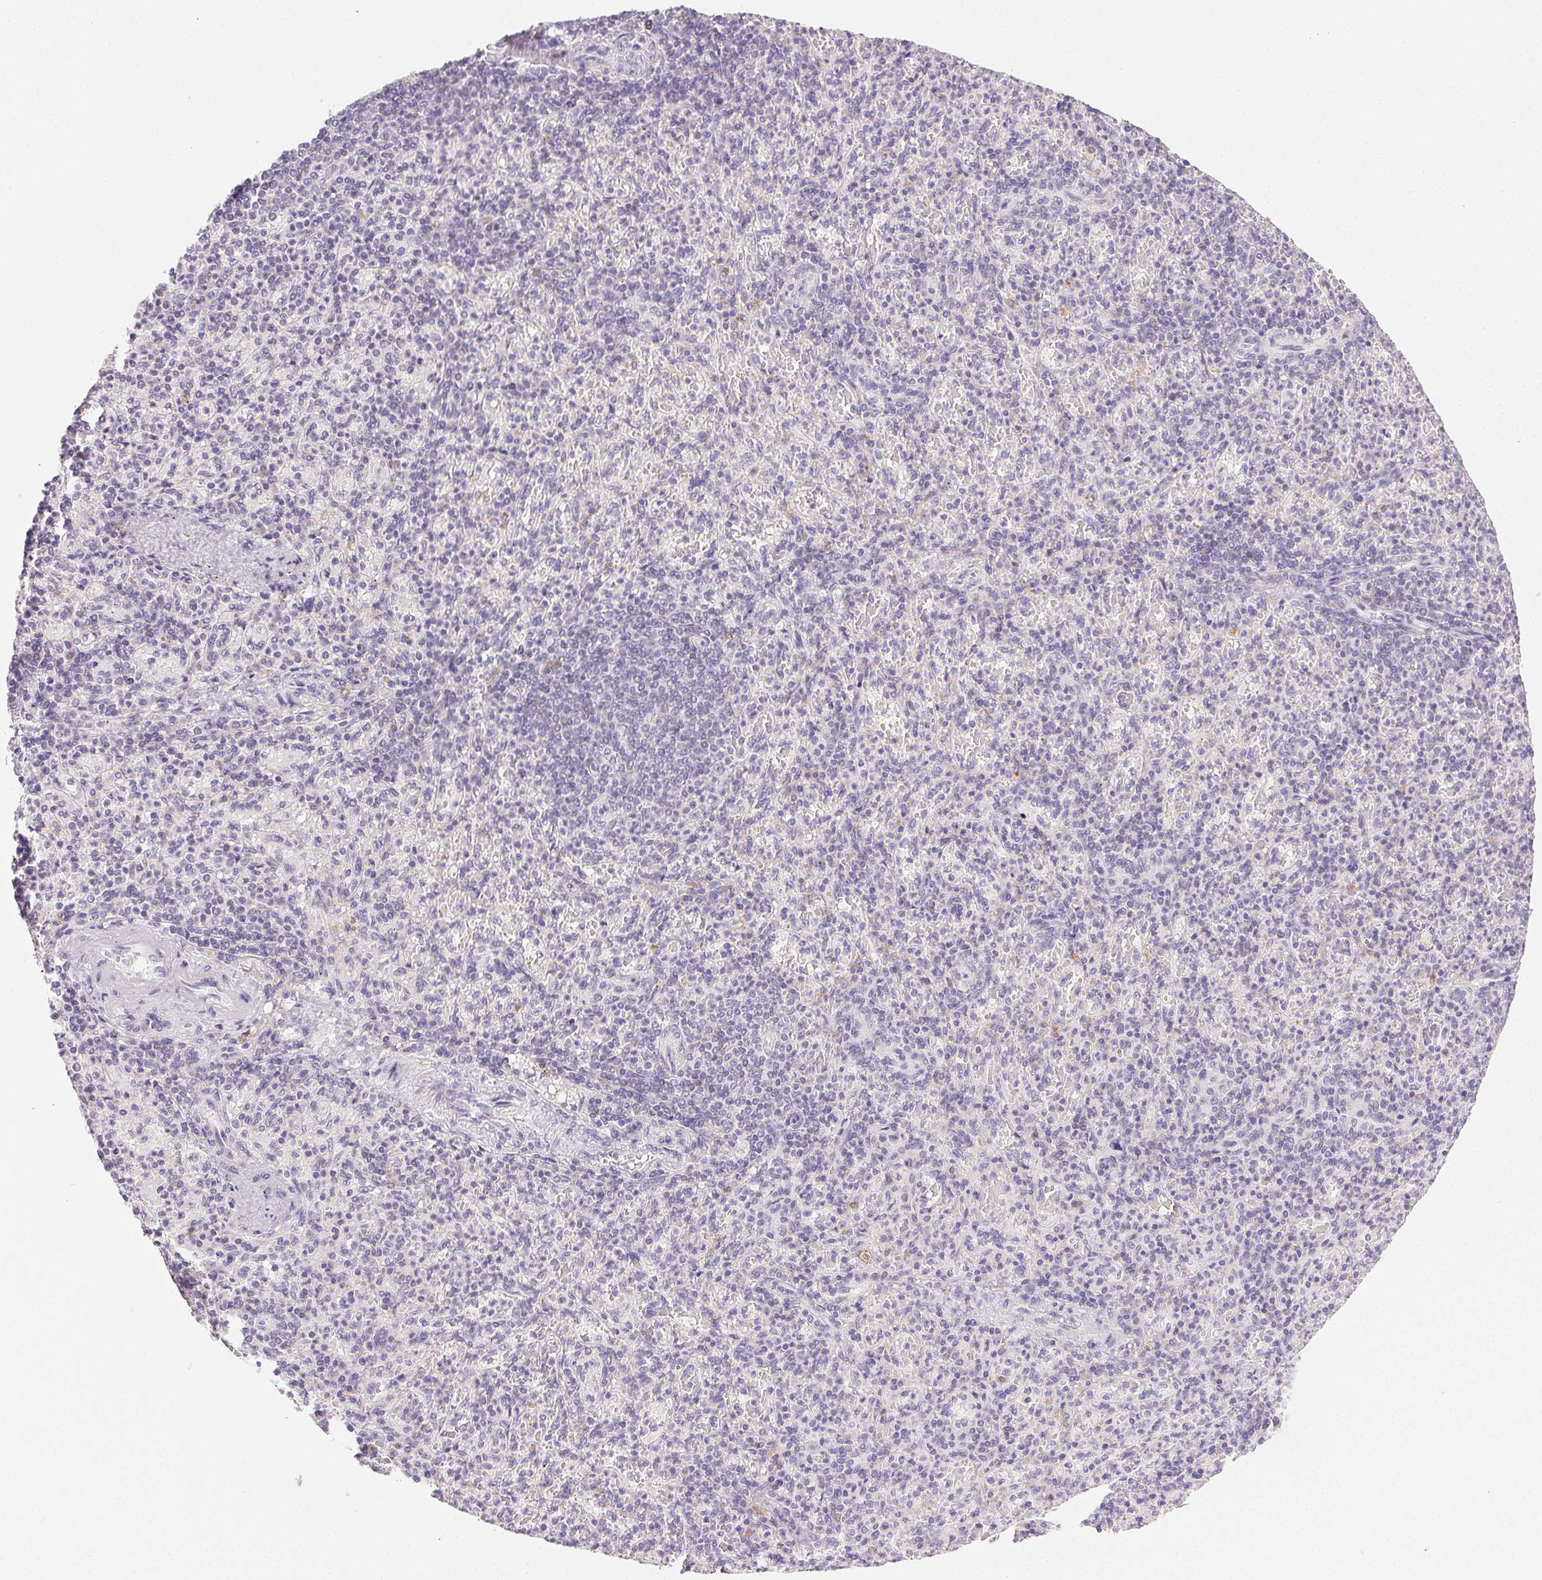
{"staining": {"intensity": "negative", "quantity": "none", "location": "none"}, "tissue": "spleen", "cell_type": "Cells in red pulp", "image_type": "normal", "snomed": [{"axis": "morphology", "description": "Normal tissue, NOS"}, {"axis": "topography", "description": "Spleen"}], "caption": "IHC histopathology image of unremarkable spleen: spleen stained with DAB displays no significant protein expression in cells in red pulp.", "gene": "AKAP5", "patient": {"sex": "female", "age": 74}}